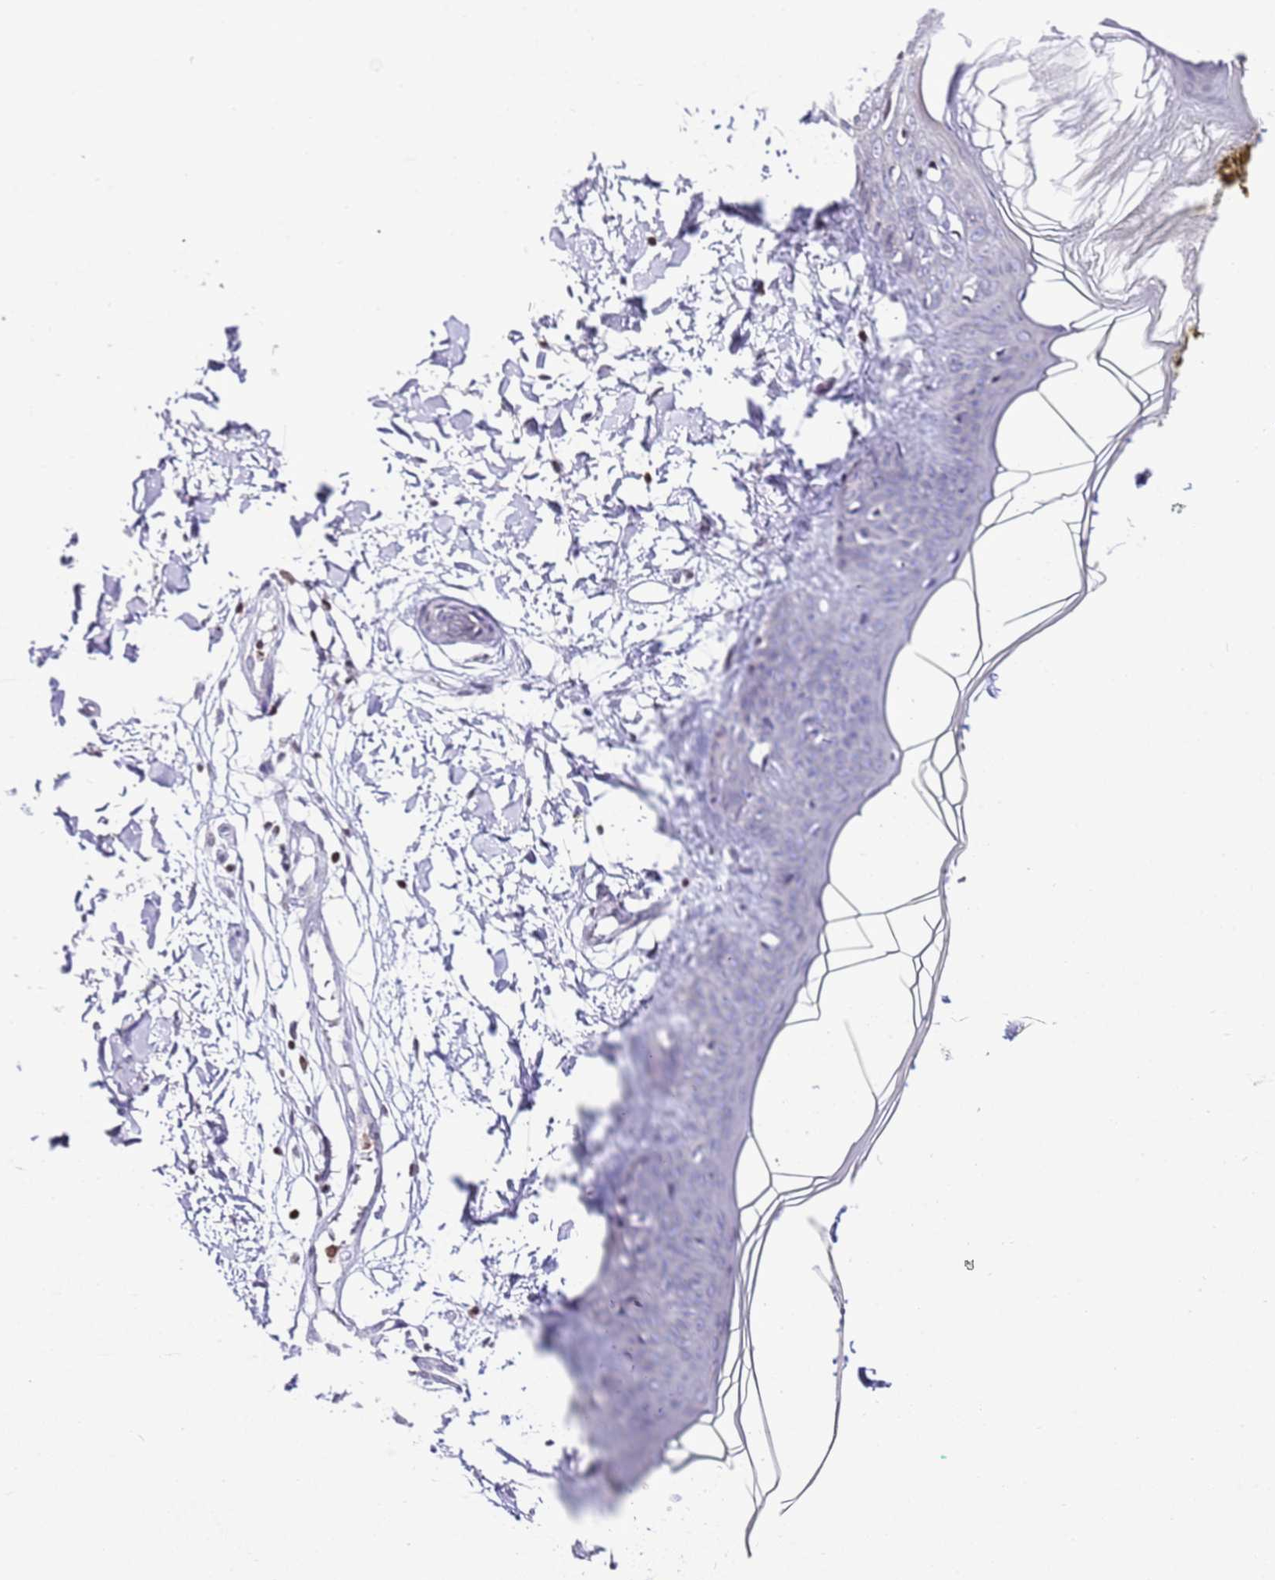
{"staining": {"intensity": "negative", "quantity": "none", "location": "none"}, "tissue": "skin", "cell_type": "Fibroblasts", "image_type": "normal", "snomed": [{"axis": "morphology", "description": "Normal tissue, NOS"}, {"axis": "topography", "description": "Skin"}], "caption": "Immunohistochemistry (IHC) photomicrograph of unremarkable skin: human skin stained with DAB exhibits no significant protein expression in fibroblasts.", "gene": "PRR15", "patient": {"sex": "female", "age": 34}}